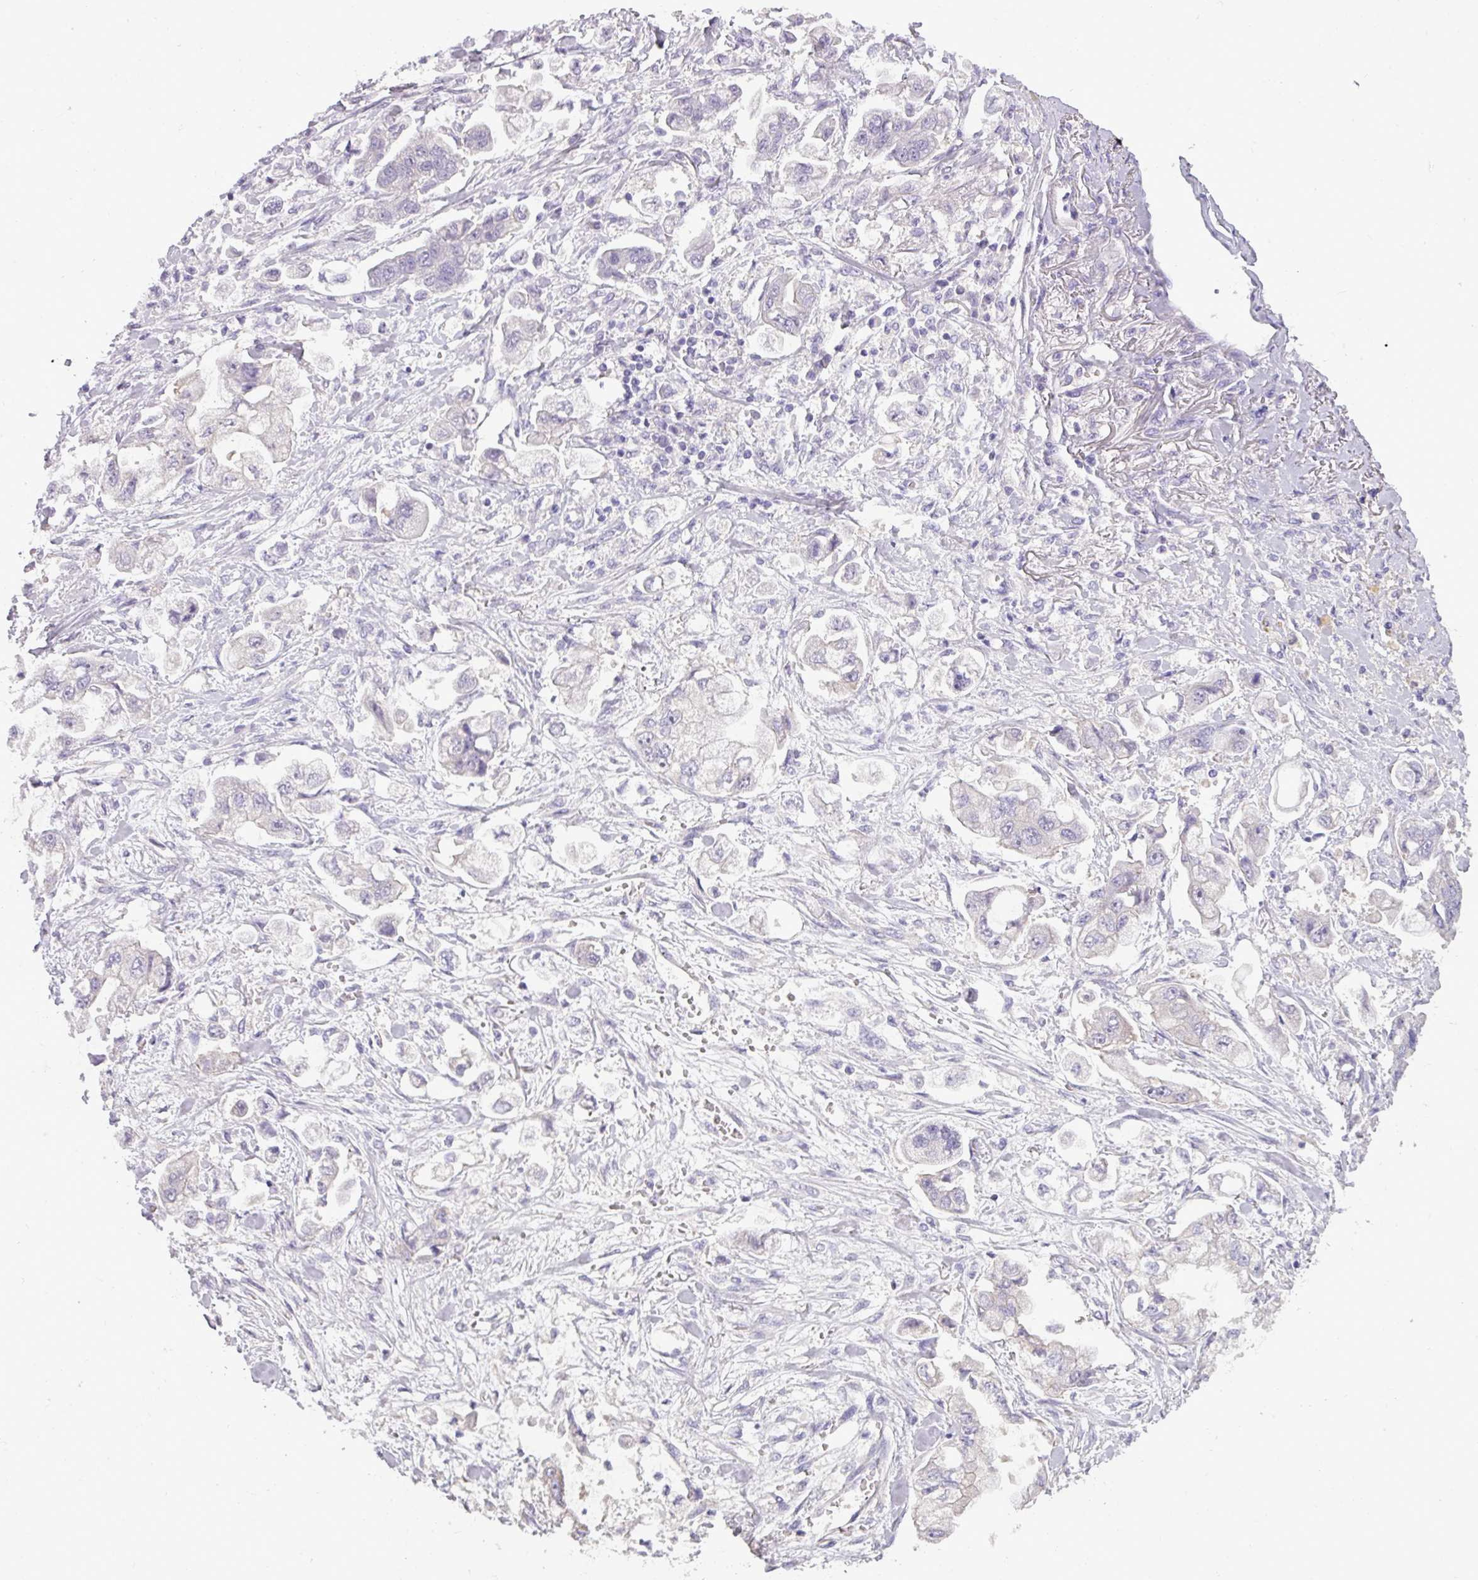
{"staining": {"intensity": "negative", "quantity": "none", "location": "none"}, "tissue": "stomach cancer", "cell_type": "Tumor cells", "image_type": "cancer", "snomed": [{"axis": "morphology", "description": "Adenocarcinoma, NOS"}, {"axis": "topography", "description": "Stomach"}], "caption": "DAB (3,3'-diaminobenzidine) immunohistochemical staining of adenocarcinoma (stomach) displays no significant staining in tumor cells.", "gene": "DNAAF9", "patient": {"sex": "male", "age": 62}}